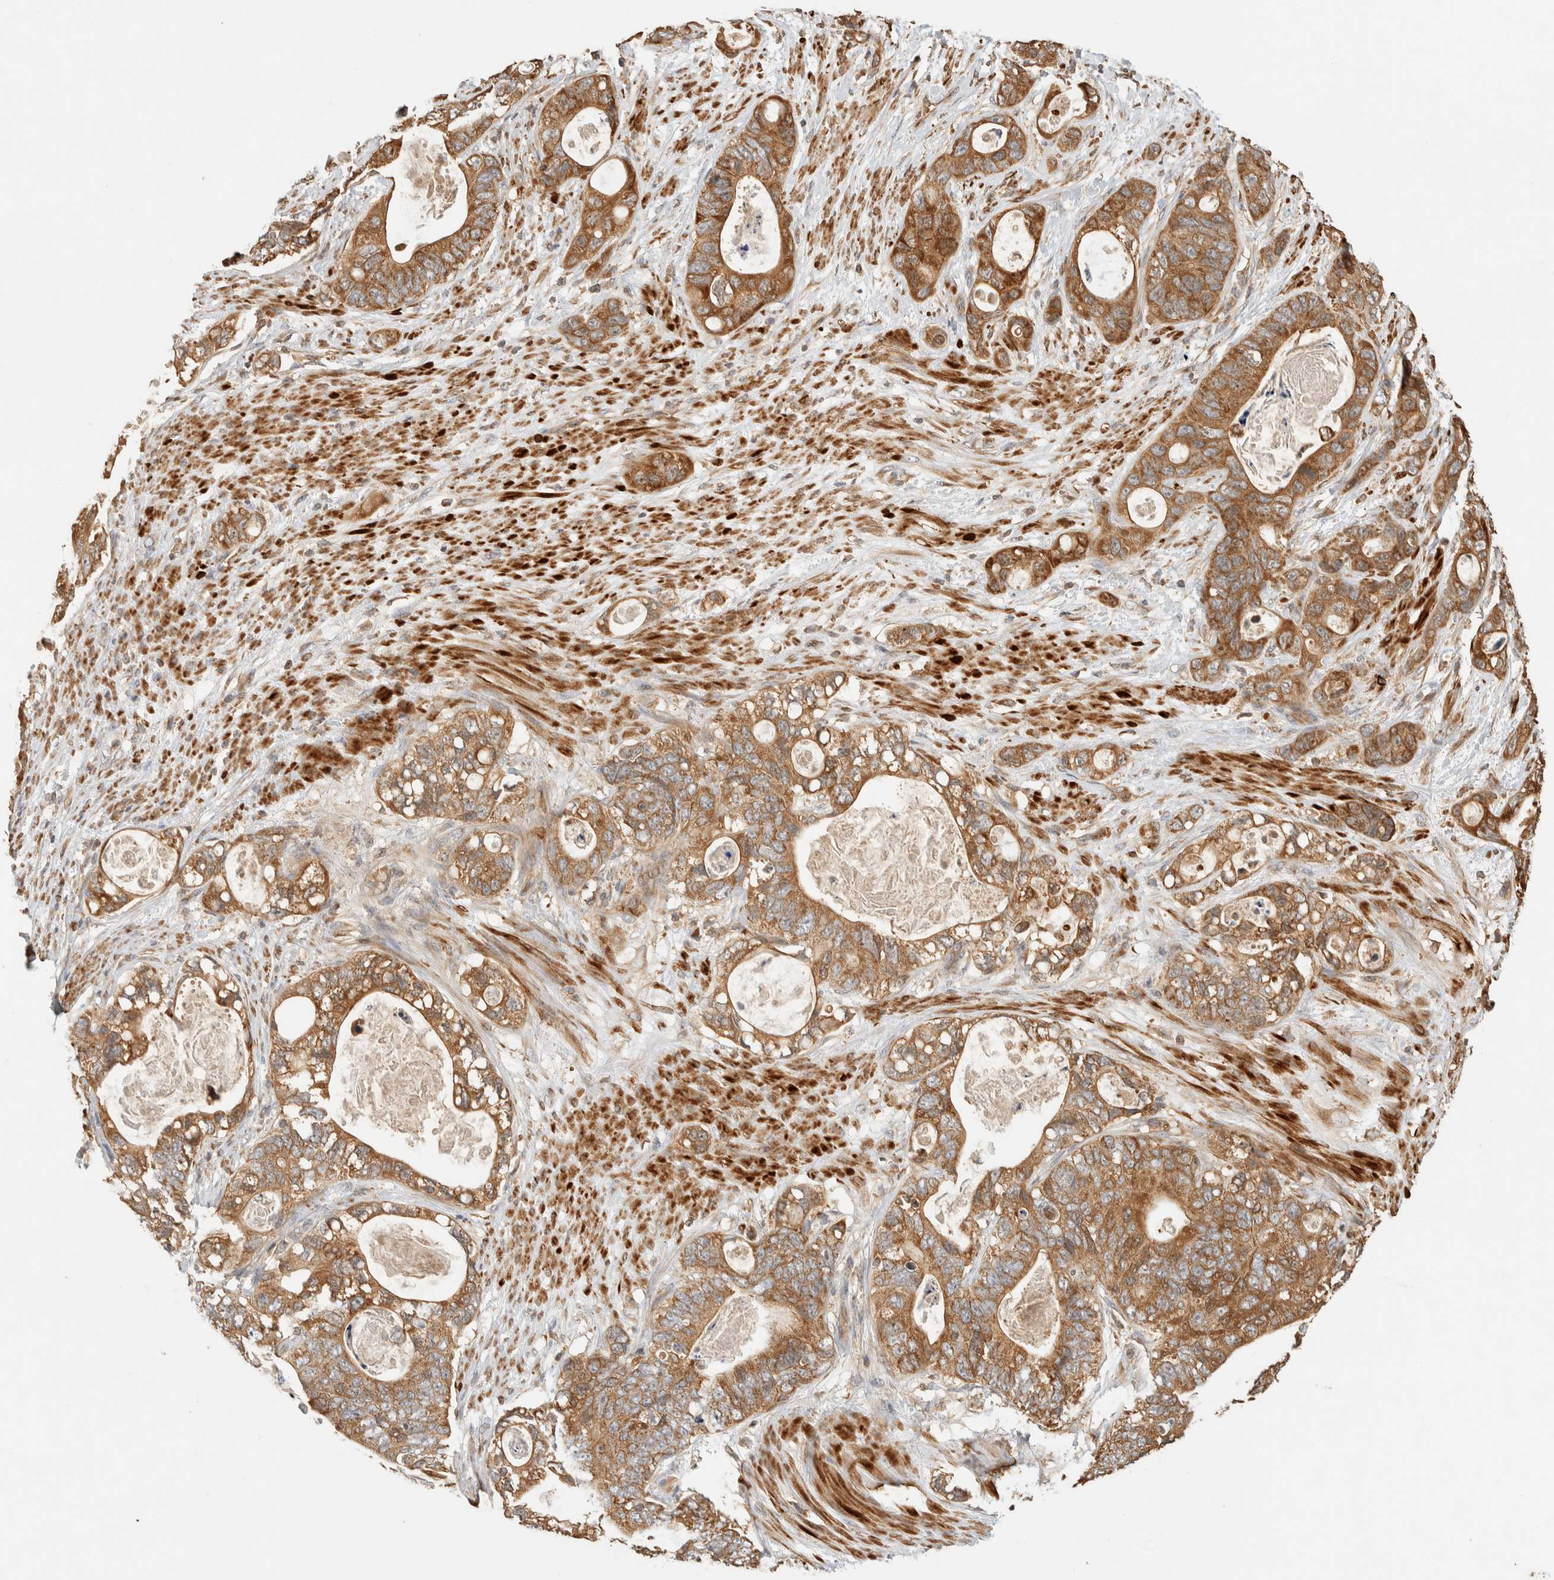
{"staining": {"intensity": "moderate", "quantity": ">75%", "location": "cytoplasmic/membranous"}, "tissue": "stomach cancer", "cell_type": "Tumor cells", "image_type": "cancer", "snomed": [{"axis": "morphology", "description": "Normal tissue, NOS"}, {"axis": "morphology", "description": "Adenocarcinoma, NOS"}, {"axis": "topography", "description": "Stomach"}], "caption": "Protein expression analysis of stomach cancer (adenocarcinoma) shows moderate cytoplasmic/membranous expression in approximately >75% of tumor cells.", "gene": "TTI2", "patient": {"sex": "female", "age": 89}}